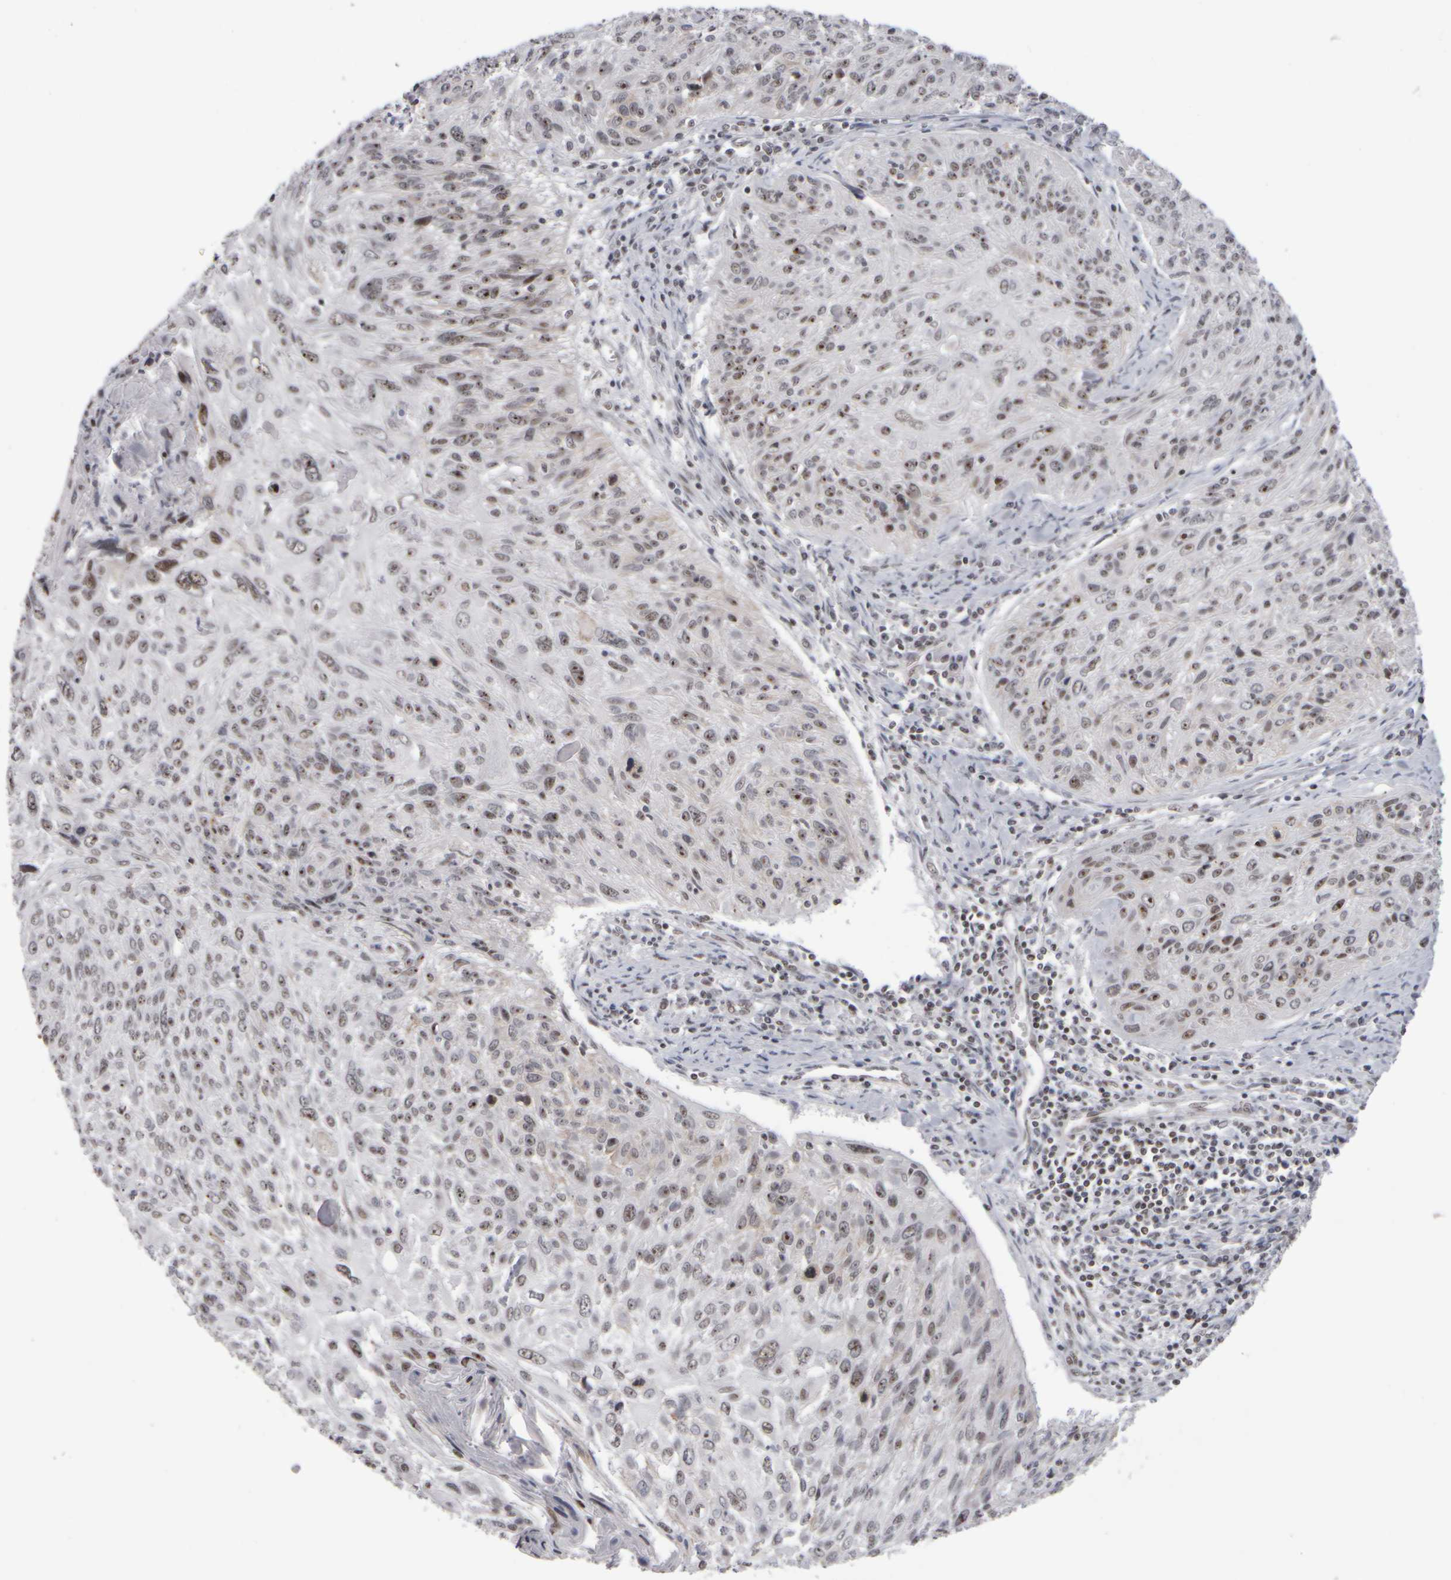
{"staining": {"intensity": "moderate", "quantity": ">75%", "location": "nuclear"}, "tissue": "cervical cancer", "cell_type": "Tumor cells", "image_type": "cancer", "snomed": [{"axis": "morphology", "description": "Squamous cell carcinoma, NOS"}, {"axis": "topography", "description": "Cervix"}], "caption": "Tumor cells show medium levels of moderate nuclear positivity in approximately >75% of cells in human squamous cell carcinoma (cervical). Nuclei are stained in blue.", "gene": "SURF6", "patient": {"sex": "female", "age": 51}}